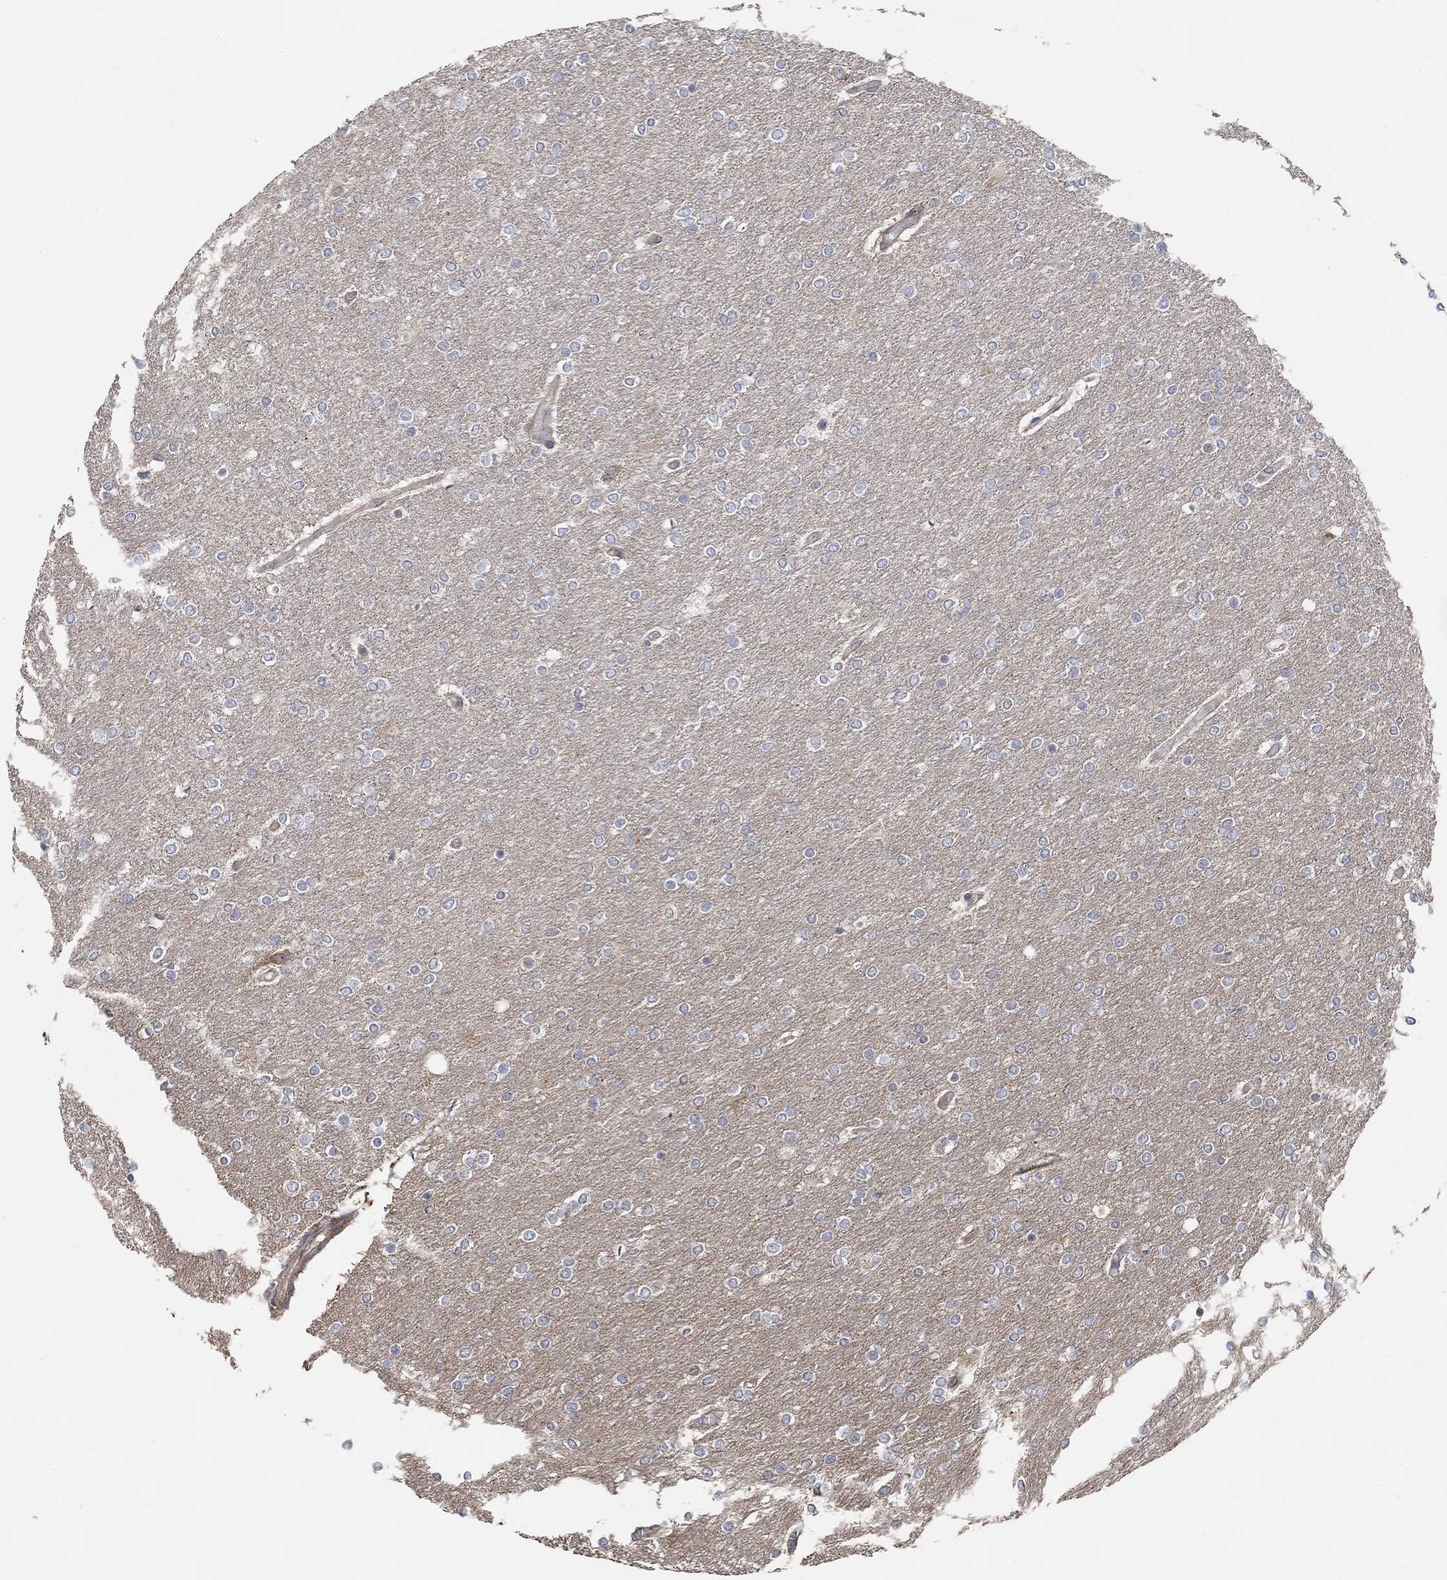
{"staining": {"intensity": "negative", "quantity": "none", "location": "none"}, "tissue": "glioma", "cell_type": "Tumor cells", "image_type": "cancer", "snomed": [{"axis": "morphology", "description": "Glioma, malignant, High grade"}, {"axis": "topography", "description": "Brain"}], "caption": "Glioma was stained to show a protein in brown. There is no significant expression in tumor cells. (DAB (3,3'-diaminobenzidine) immunohistochemistry (IHC), high magnification).", "gene": "UNC5B", "patient": {"sex": "female", "age": 61}}